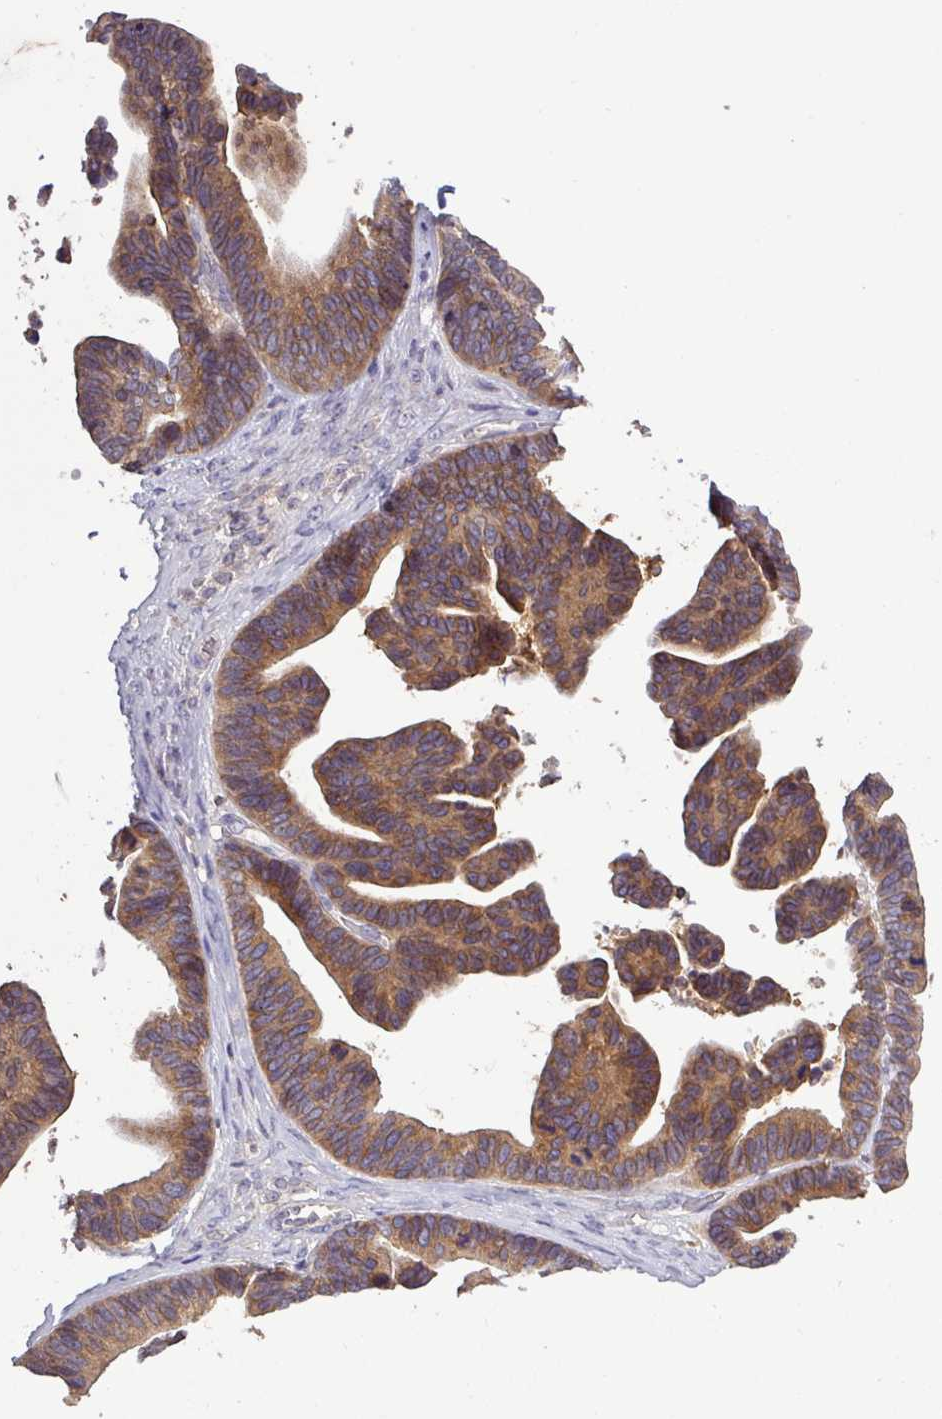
{"staining": {"intensity": "moderate", "quantity": ">75%", "location": "cytoplasmic/membranous"}, "tissue": "ovarian cancer", "cell_type": "Tumor cells", "image_type": "cancer", "snomed": [{"axis": "morphology", "description": "Cystadenocarcinoma, serous, NOS"}, {"axis": "topography", "description": "Ovary"}], "caption": "A histopathology image of ovarian serous cystadenocarcinoma stained for a protein exhibits moderate cytoplasmic/membranous brown staining in tumor cells.", "gene": "TMEM62", "patient": {"sex": "female", "age": 56}}